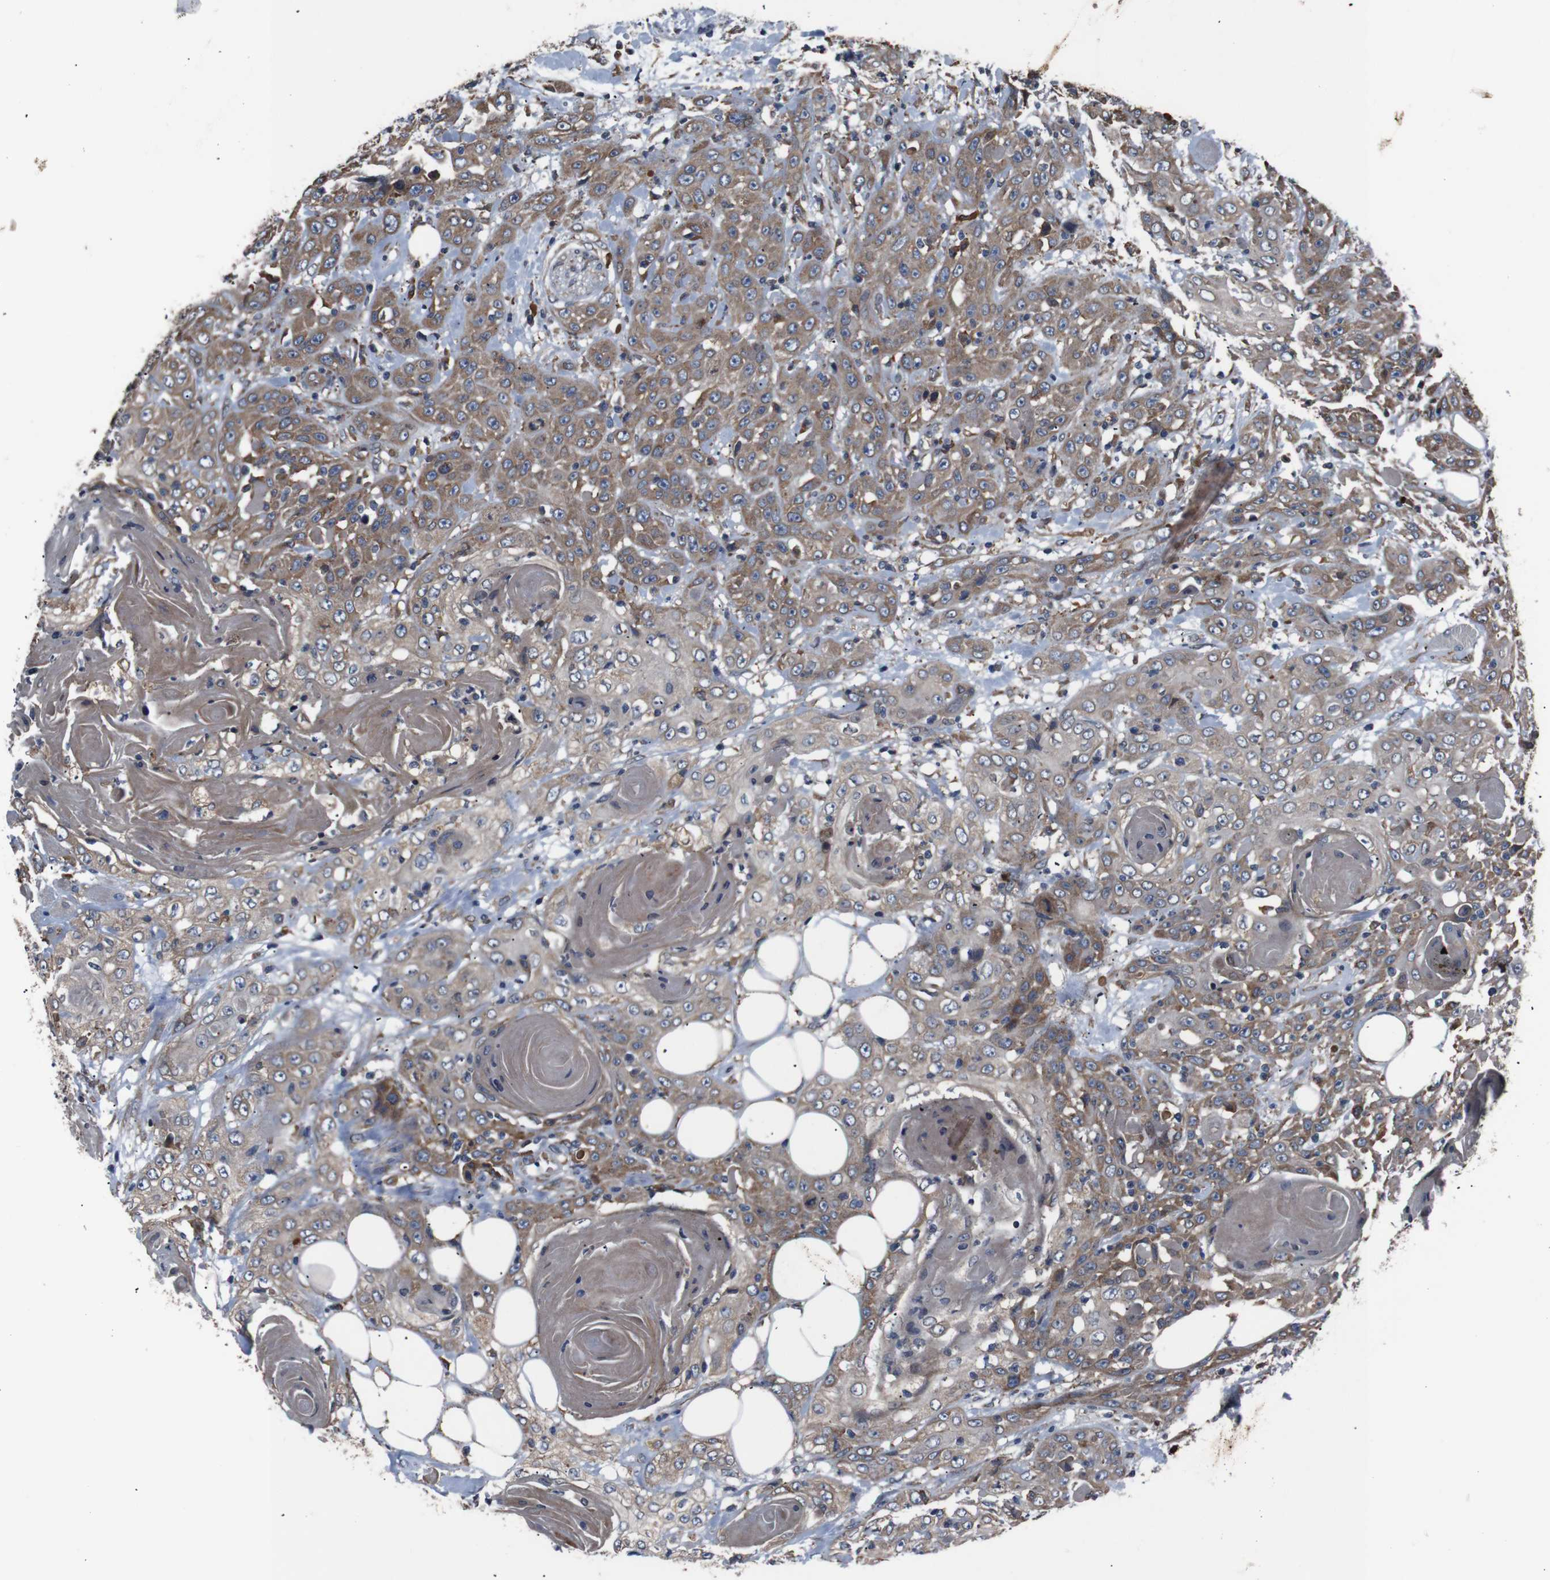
{"staining": {"intensity": "moderate", "quantity": ">75%", "location": "cytoplasmic/membranous"}, "tissue": "head and neck cancer", "cell_type": "Tumor cells", "image_type": "cancer", "snomed": [{"axis": "morphology", "description": "Squamous cell carcinoma, NOS"}, {"axis": "topography", "description": "Head-Neck"}], "caption": "Protein analysis of squamous cell carcinoma (head and neck) tissue reveals moderate cytoplasmic/membranous positivity in about >75% of tumor cells.", "gene": "SIGMAR1", "patient": {"sex": "female", "age": 84}}